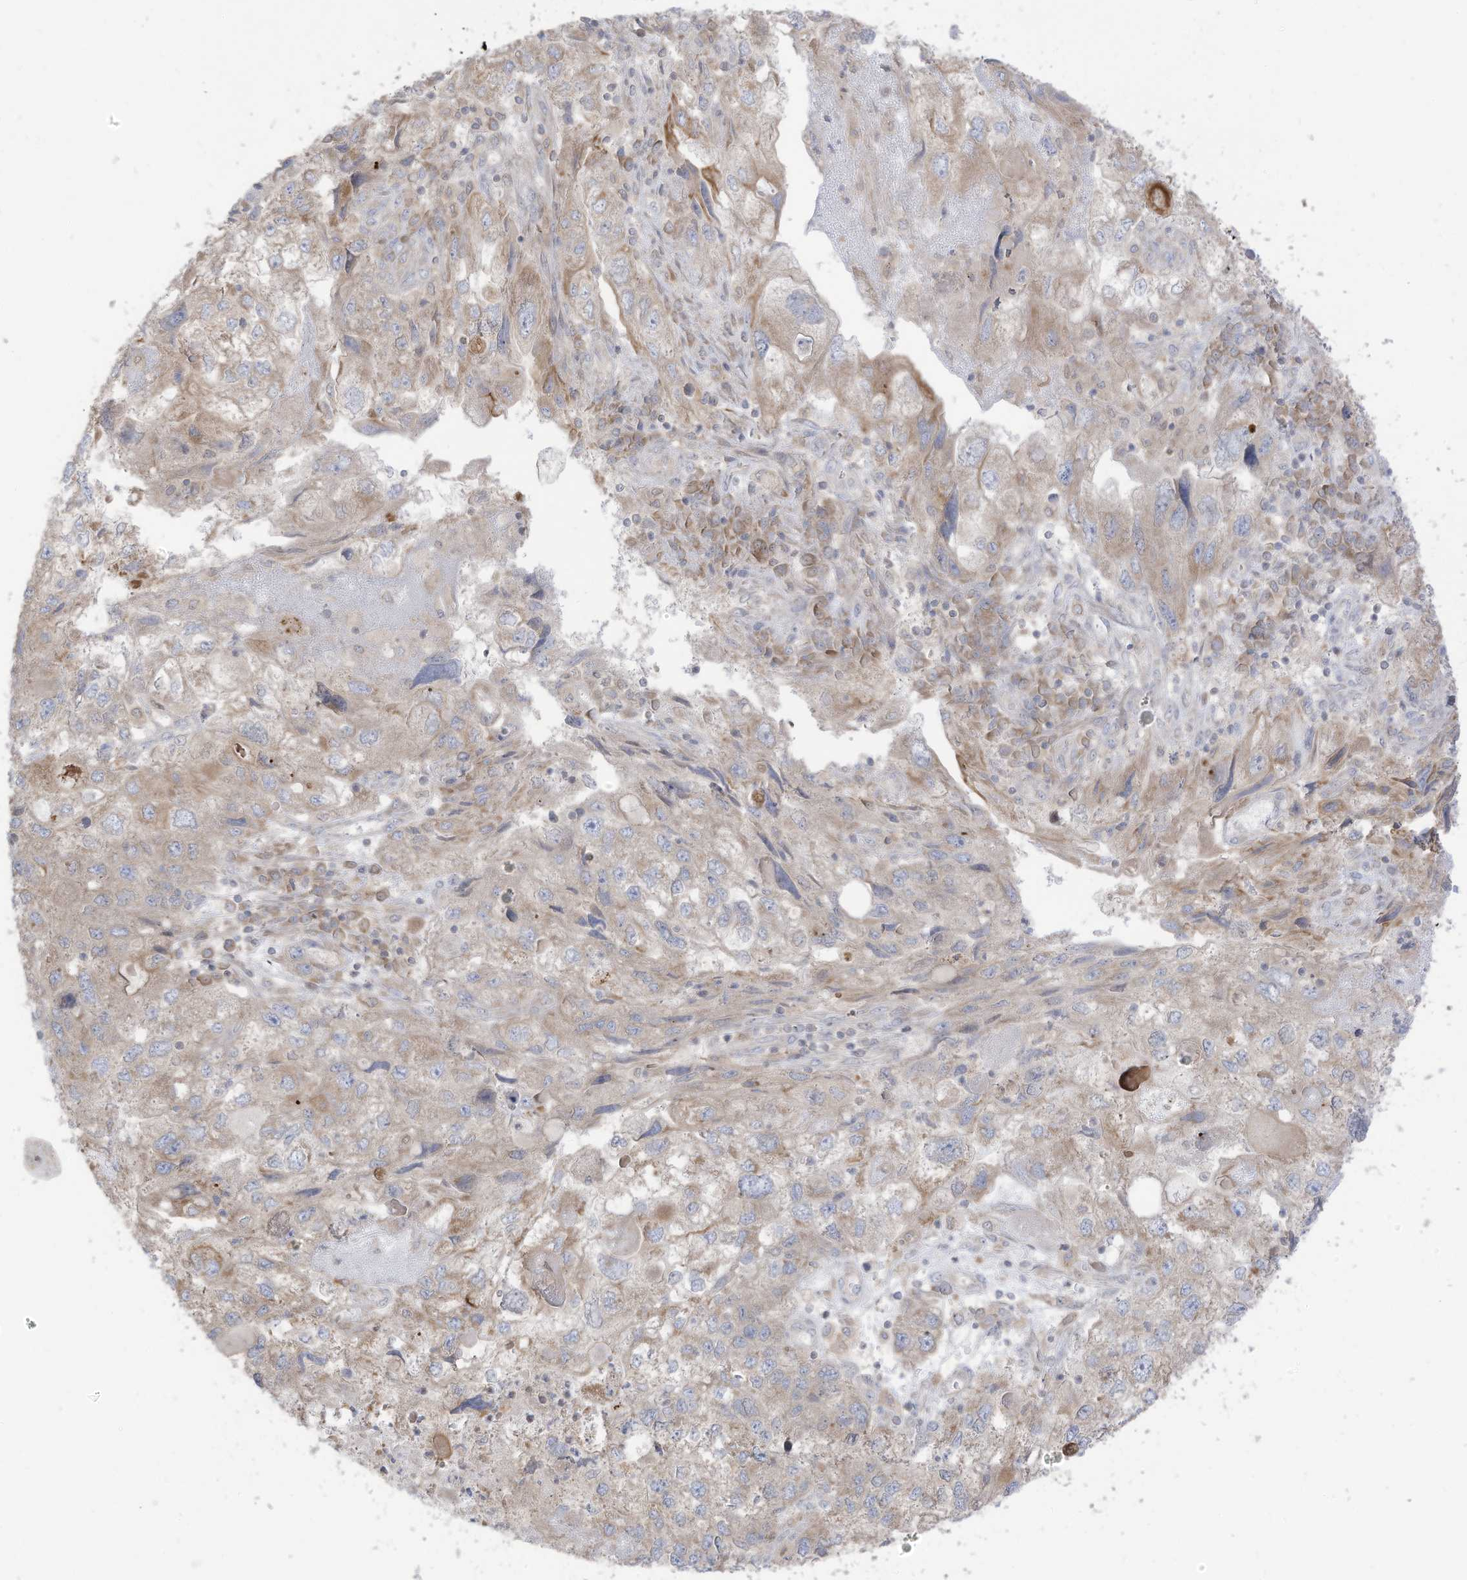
{"staining": {"intensity": "moderate", "quantity": "<25%", "location": "cytoplasmic/membranous"}, "tissue": "endometrial cancer", "cell_type": "Tumor cells", "image_type": "cancer", "snomed": [{"axis": "morphology", "description": "Adenocarcinoma, NOS"}, {"axis": "topography", "description": "Endometrium"}], "caption": "Tumor cells show low levels of moderate cytoplasmic/membranous positivity in about <25% of cells in human adenocarcinoma (endometrial).", "gene": "CGAS", "patient": {"sex": "female", "age": 49}}